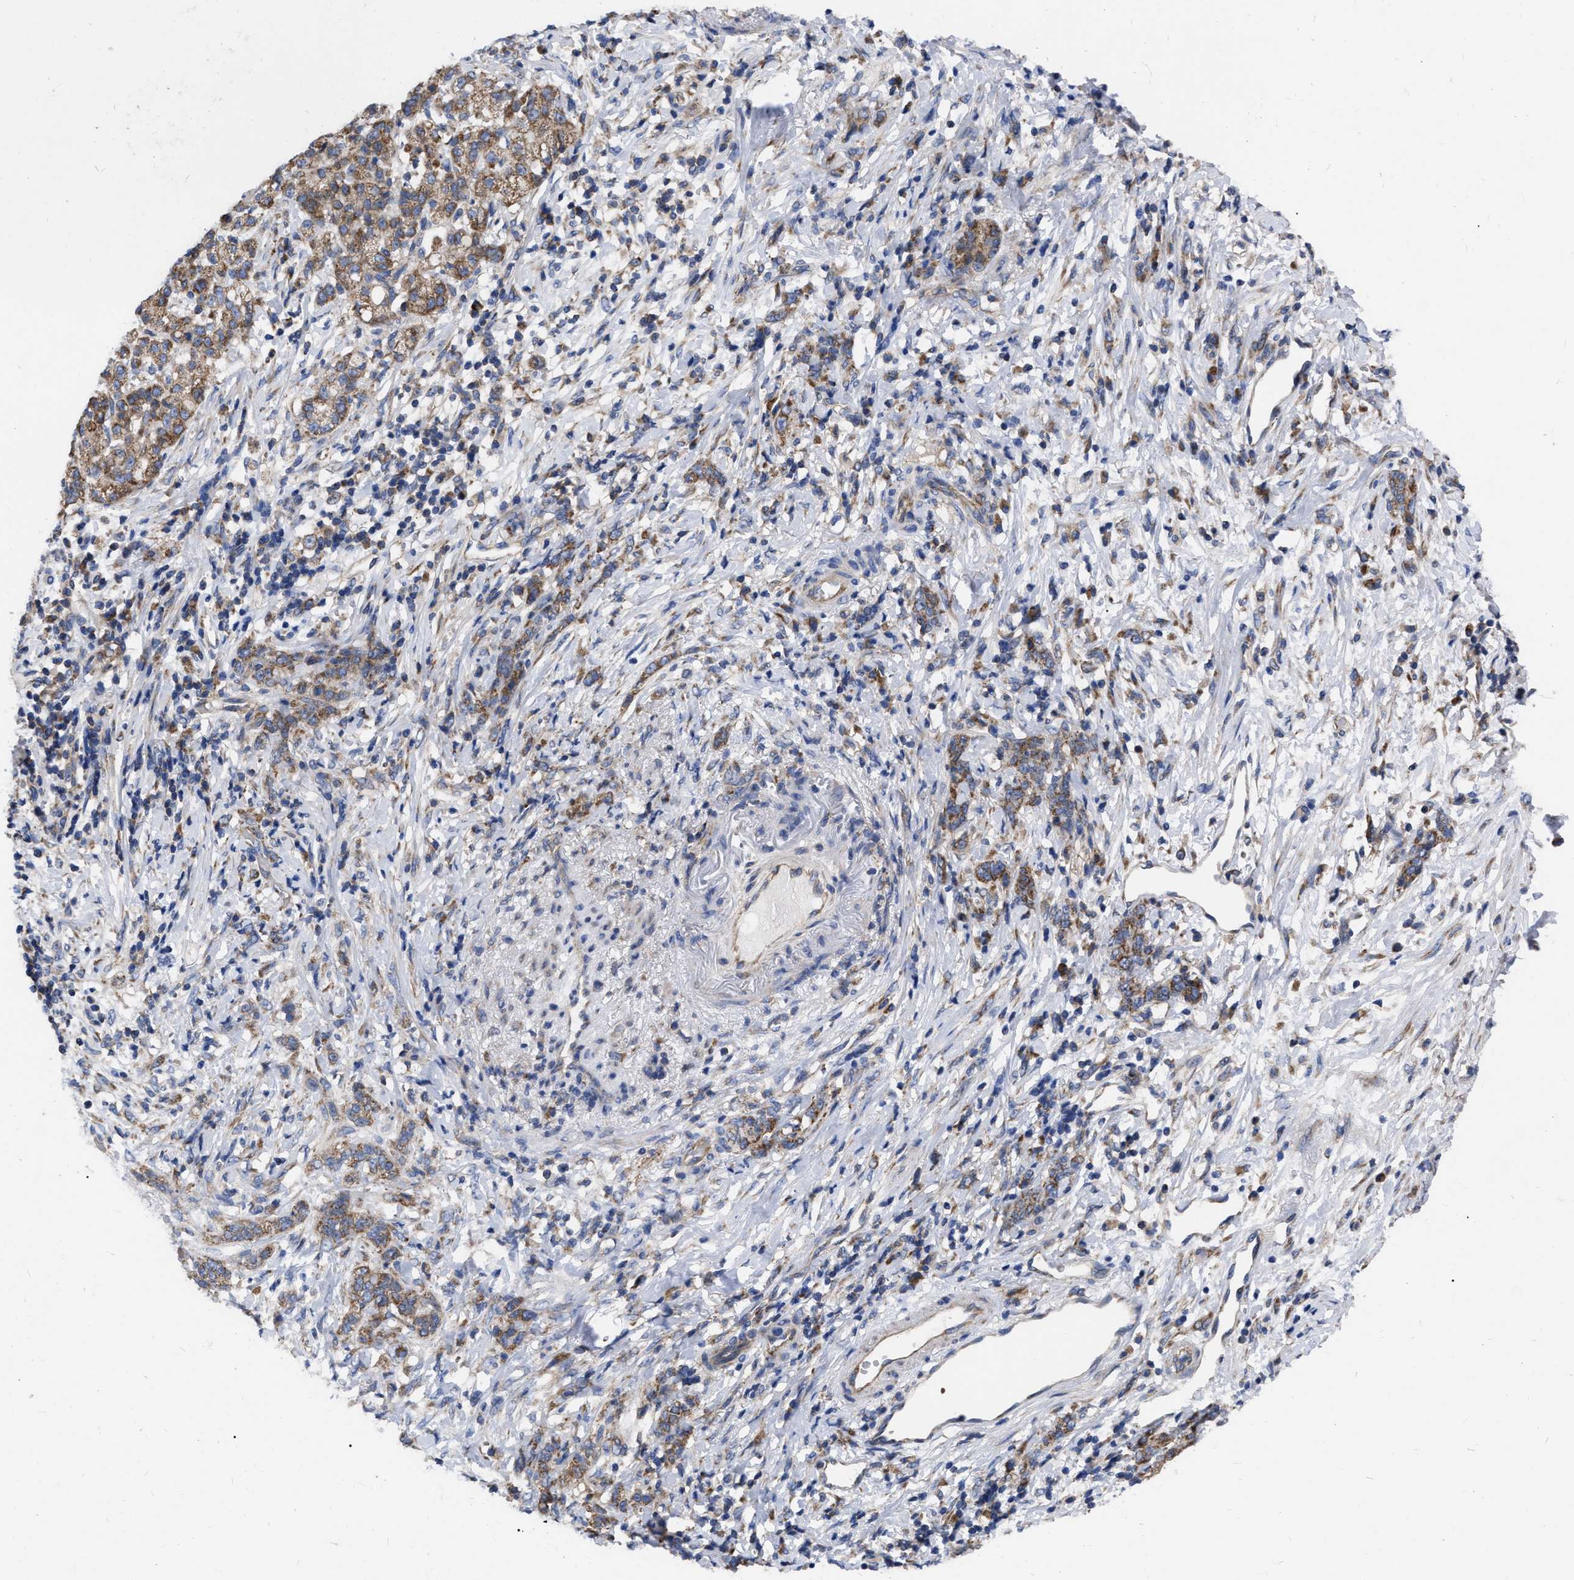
{"staining": {"intensity": "moderate", "quantity": ">75%", "location": "cytoplasmic/membranous"}, "tissue": "stomach cancer", "cell_type": "Tumor cells", "image_type": "cancer", "snomed": [{"axis": "morphology", "description": "Adenocarcinoma, NOS"}, {"axis": "topography", "description": "Stomach, lower"}], "caption": "This image exhibits stomach adenocarcinoma stained with immunohistochemistry to label a protein in brown. The cytoplasmic/membranous of tumor cells show moderate positivity for the protein. Nuclei are counter-stained blue.", "gene": "CDKN2C", "patient": {"sex": "male", "age": 88}}